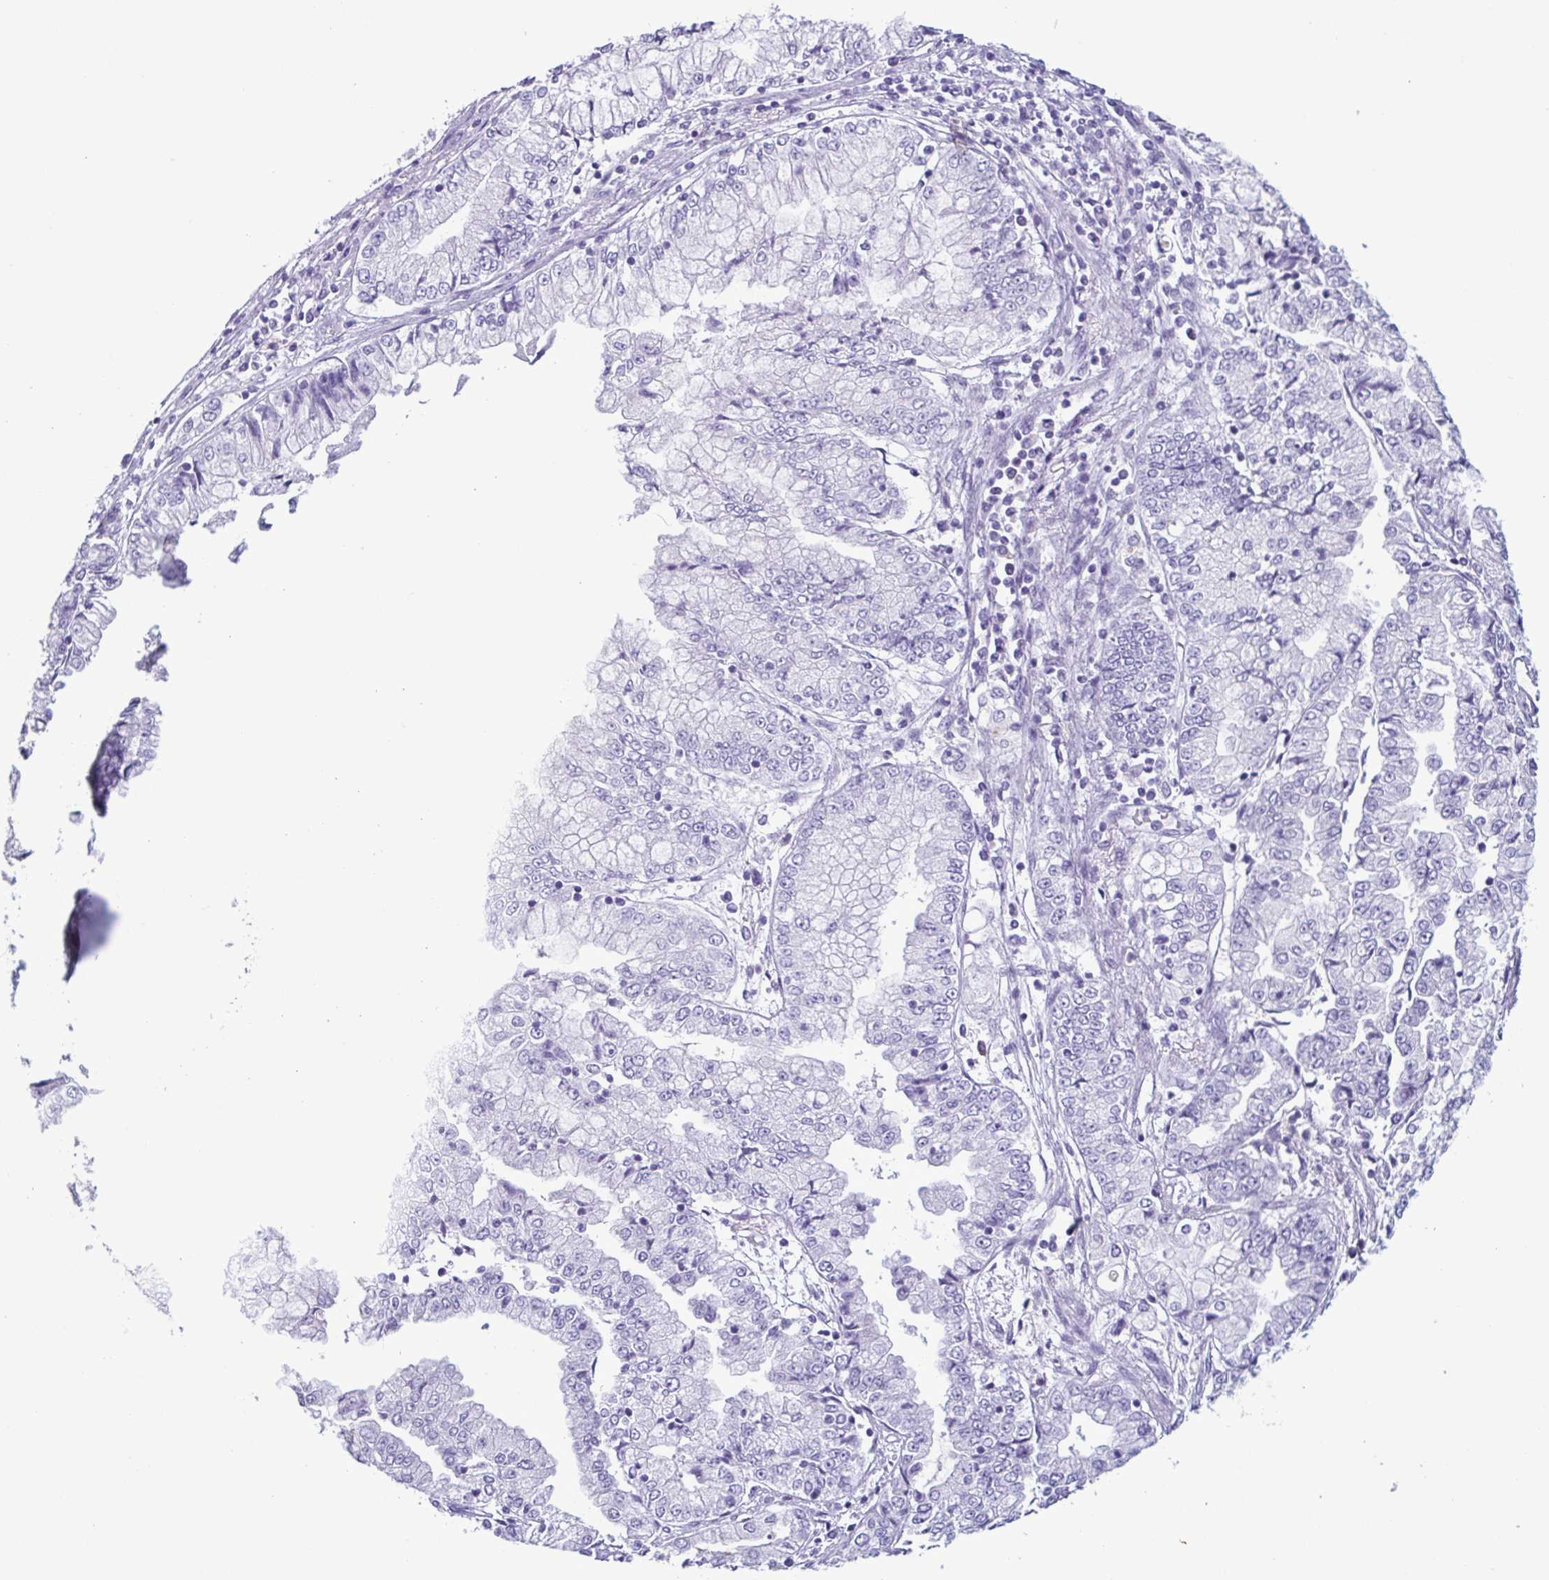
{"staining": {"intensity": "negative", "quantity": "none", "location": "none"}, "tissue": "stomach cancer", "cell_type": "Tumor cells", "image_type": "cancer", "snomed": [{"axis": "morphology", "description": "Adenocarcinoma, NOS"}, {"axis": "topography", "description": "Stomach, upper"}], "caption": "This is an IHC photomicrograph of human stomach adenocarcinoma. There is no expression in tumor cells.", "gene": "LTF", "patient": {"sex": "female", "age": 74}}